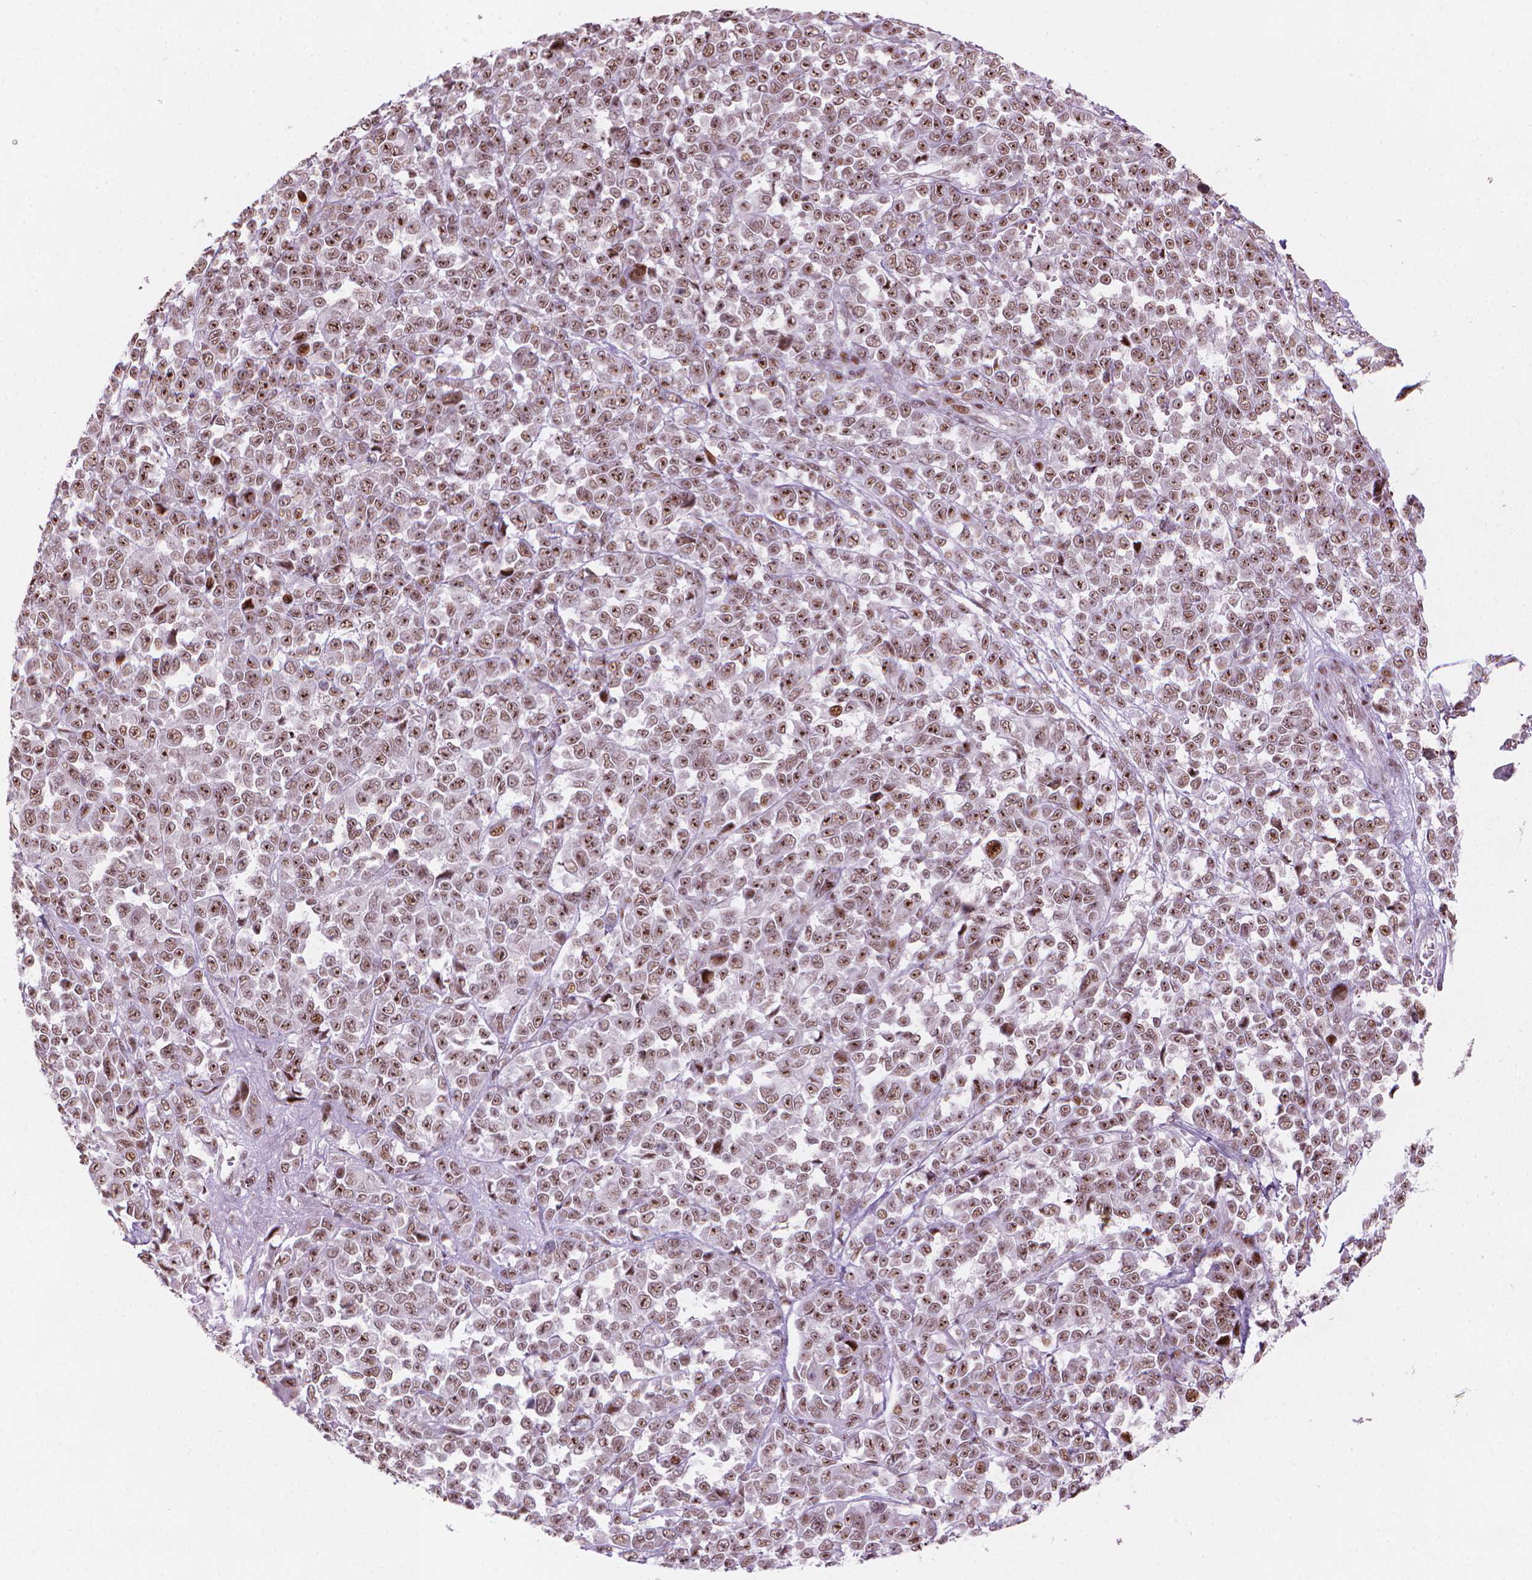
{"staining": {"intensity": "strong", "quantity": ">75%", "location": "nuclear"}, "tissue": "melanoma", "cell_type": "Tumor cells", "image_type": "cancer", "snomed": [{"axis": "morphology", "description": "Malignant melanoma, NOS"}, {"axis": "topography", "description": "Skin"}], "caption": "Immunohistochemistry image of neoplastic tissue: human malignant melanoma stained using immunohistochemistry displays high levels of strong protein expression localized specifically in the nuclear of tumor cells, appearing as a nuclear brown color.", "gene": "HES7", "patient": {"sex": "female", "age": 95}}